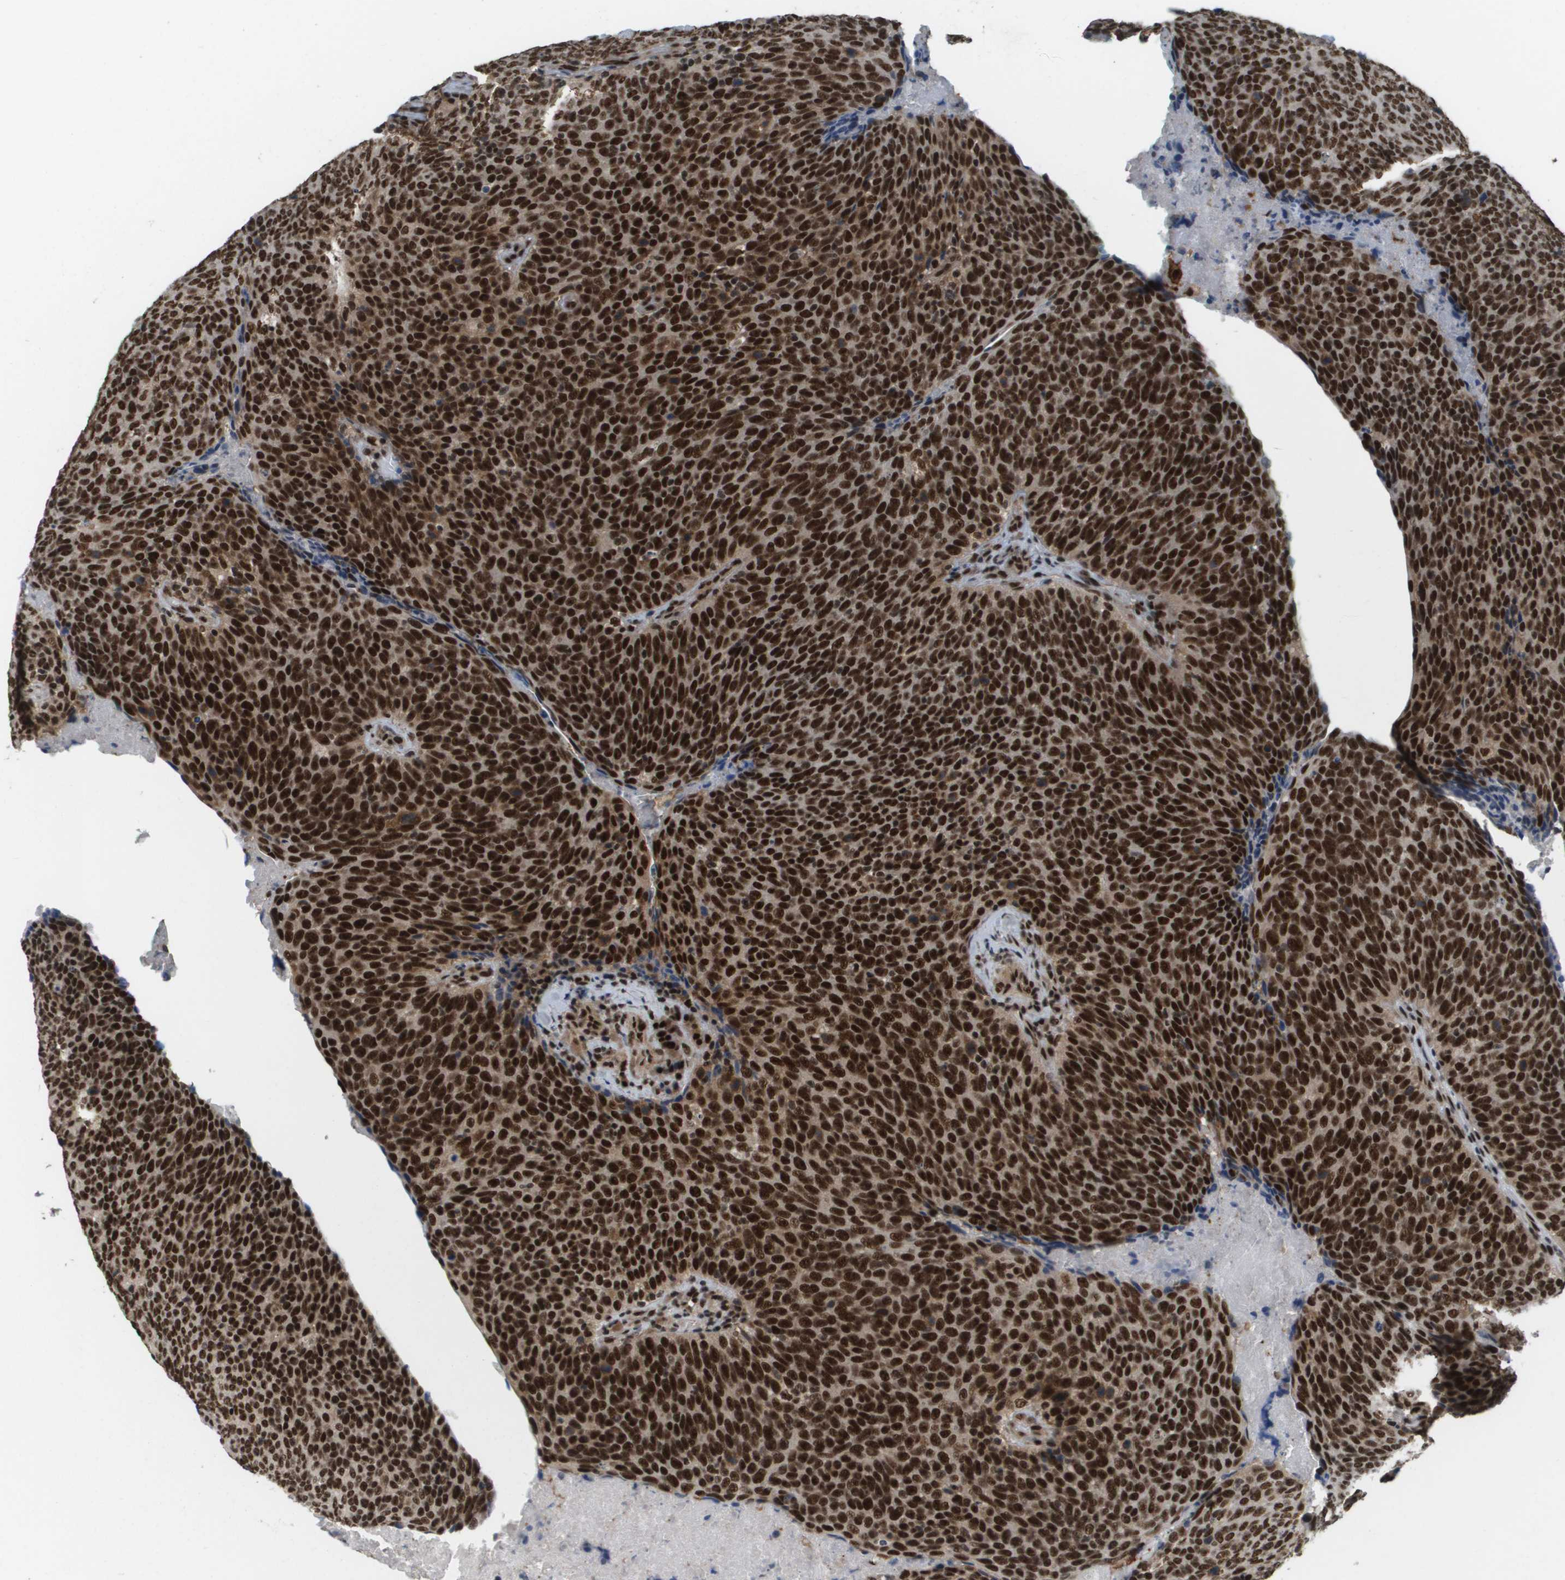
{"staining": {"intensity": "strong", "quantity": ">75%", "location": "cytoplasmic/membranous,nuclear"}, "tissue": "head and neck cancer", "cell_type": "Tumor cells", "image_type": "cancer", "snomed": [{"axis": "morphology", "description": "Squamous cell carcinoma, NOS"}, {"axis": "morphology", "description": "Squamous cell carcinoma, metastatic, NOS"}, {"axis": "topography", "description": "Lymph node"}, {"axis": "topography", "description": "Head-Neck"}], "caption": "Protein expression analysis of head and neck cancer demonstrates strong cytoplasmic/membranous and nuclear positivity in approximately >75% of tumor cells.", "gene": "PRCC", "patient": {"sex": "male", "age": 62}}